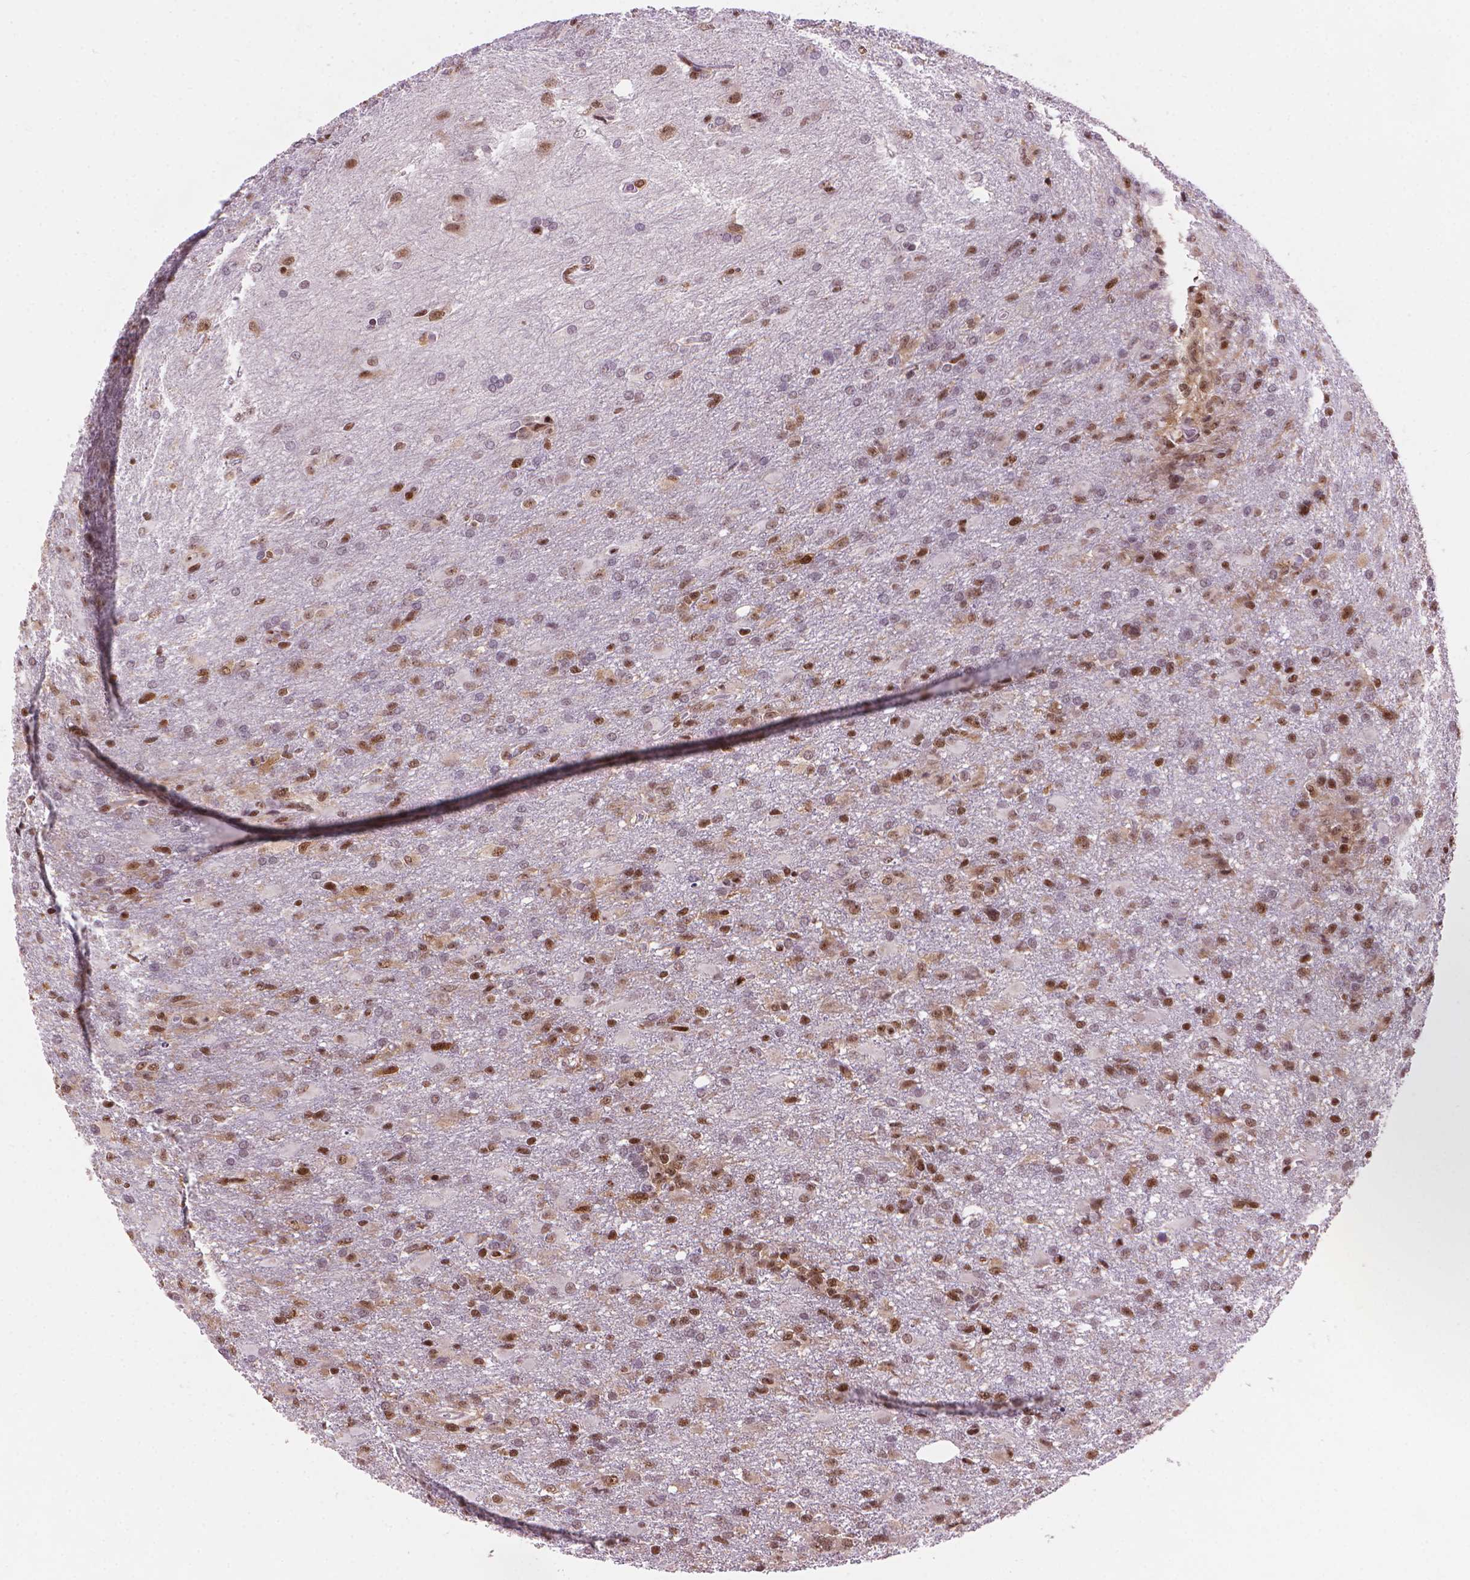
{"staining": {"intensity": "moderate", "quantity": ">75%", "location": "nuclear"}, "tissue": "glioma", "cell_type": "Tumor cells", "image_type": "cancer", "snomed": [{"axis": "morphology", "description": "Glioma, malignant, High grade"}, {"axis": "topography", "description": "Brain"}], "caption": "A micrograph showing moderate nuclear staining in approximately >75% of tumor cells in glioma, as visualized by brown immunohistochemical staining.", "gene": "UBN1", "patient": {"sex": "male", "age": 68}}